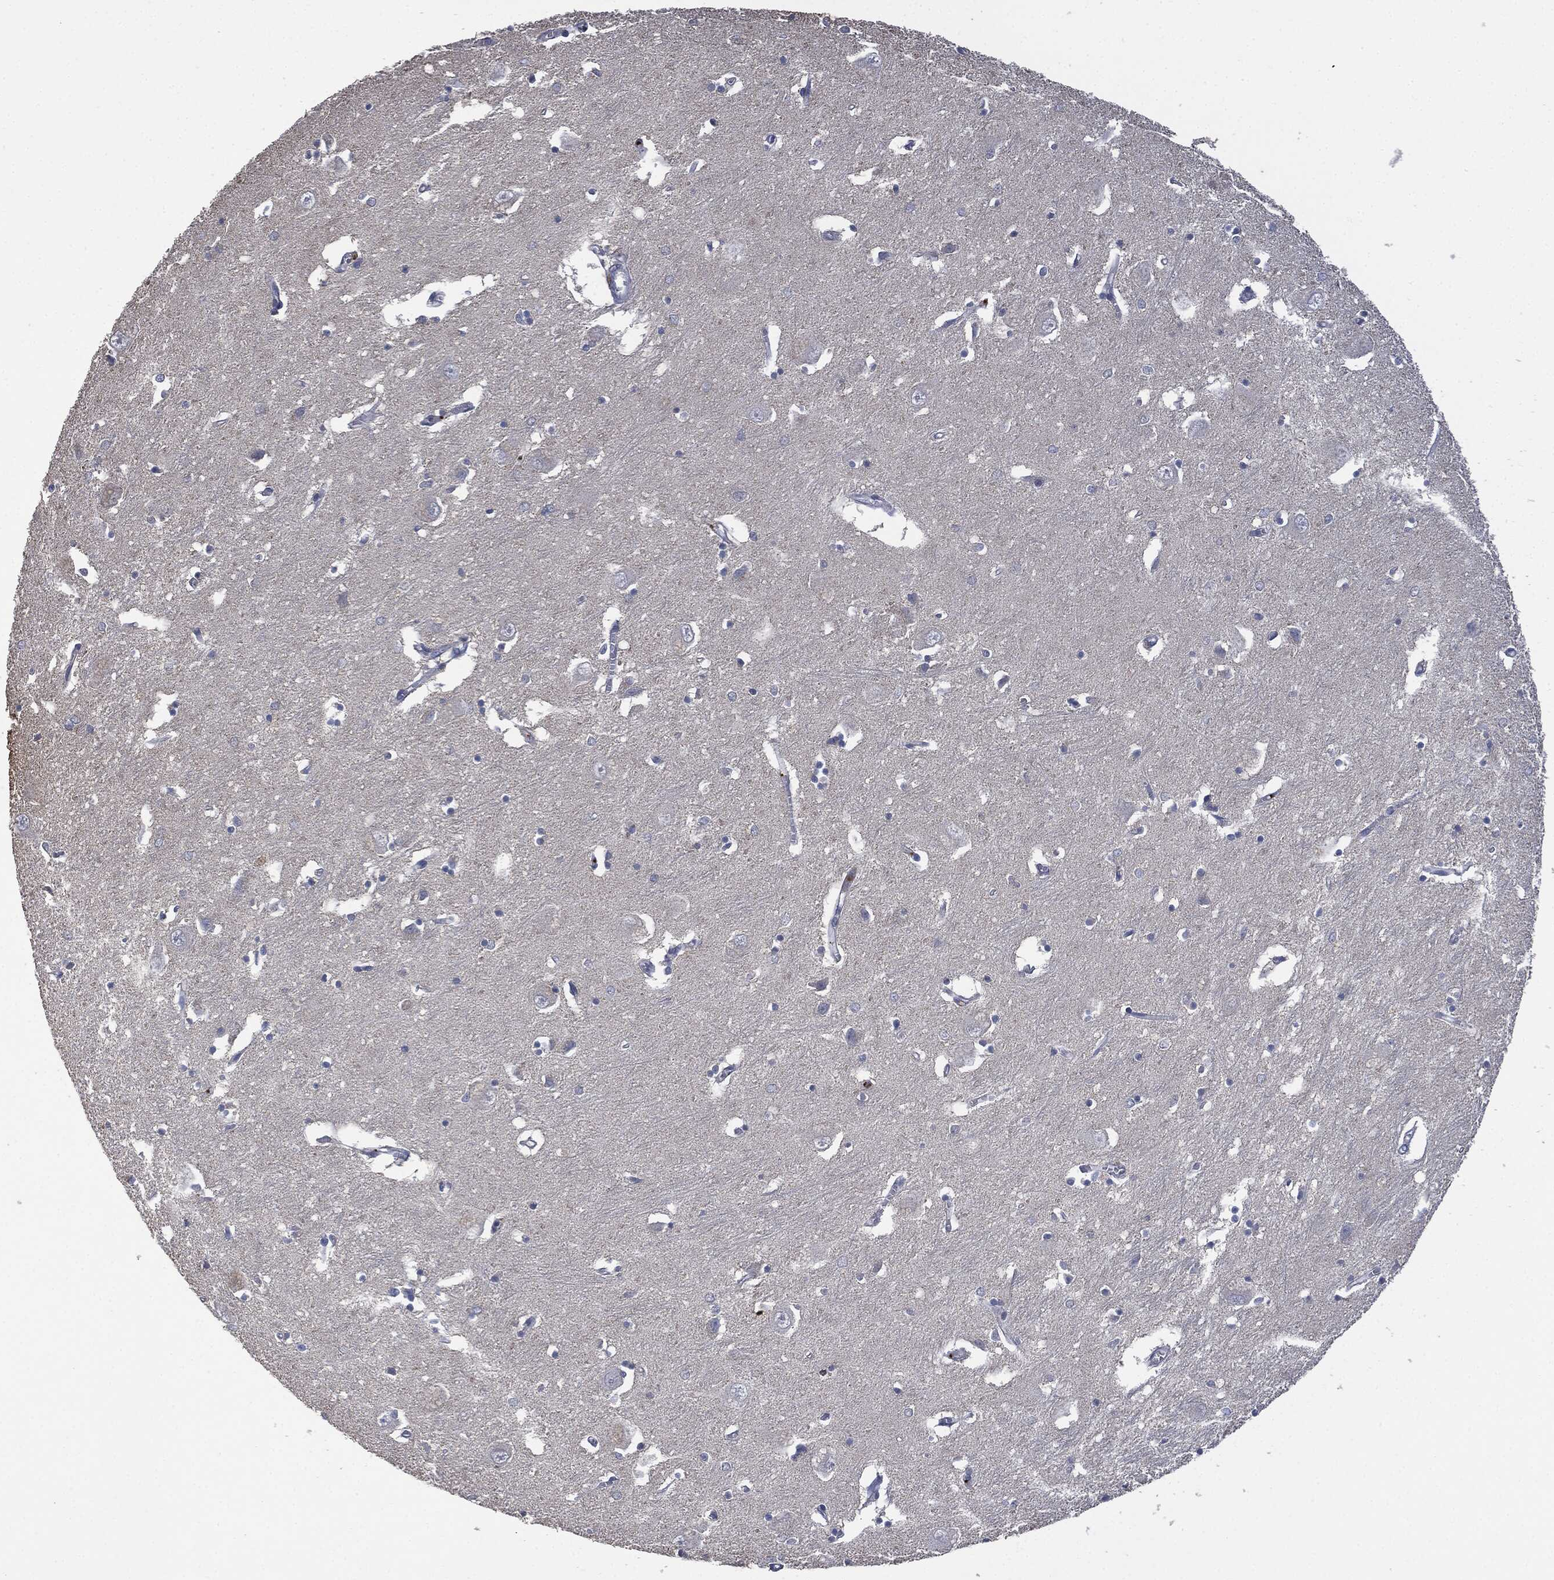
{"staining": {"intensity": "negative", "quantity": "none", "location": "none"}, "tissue": "caudate", "cell_type": "Glial cells", "image_type": "normal", "snomed": [{"axis": "morphology", "description": "Normal tissue, NOS"}, {"axis": "topography", "description": "Lateral ventricle wall"}], "caption": "Glial cells are negative for protein expression in benign human caudate. (Stains: DAB (3,3'-diaminobenzidine) IHC with hematoxylin counter stain, Microscopy: brightfield microscopy at high magnification).", "gene": "CD33", "patient": {"sex": "male", "age": 54}}